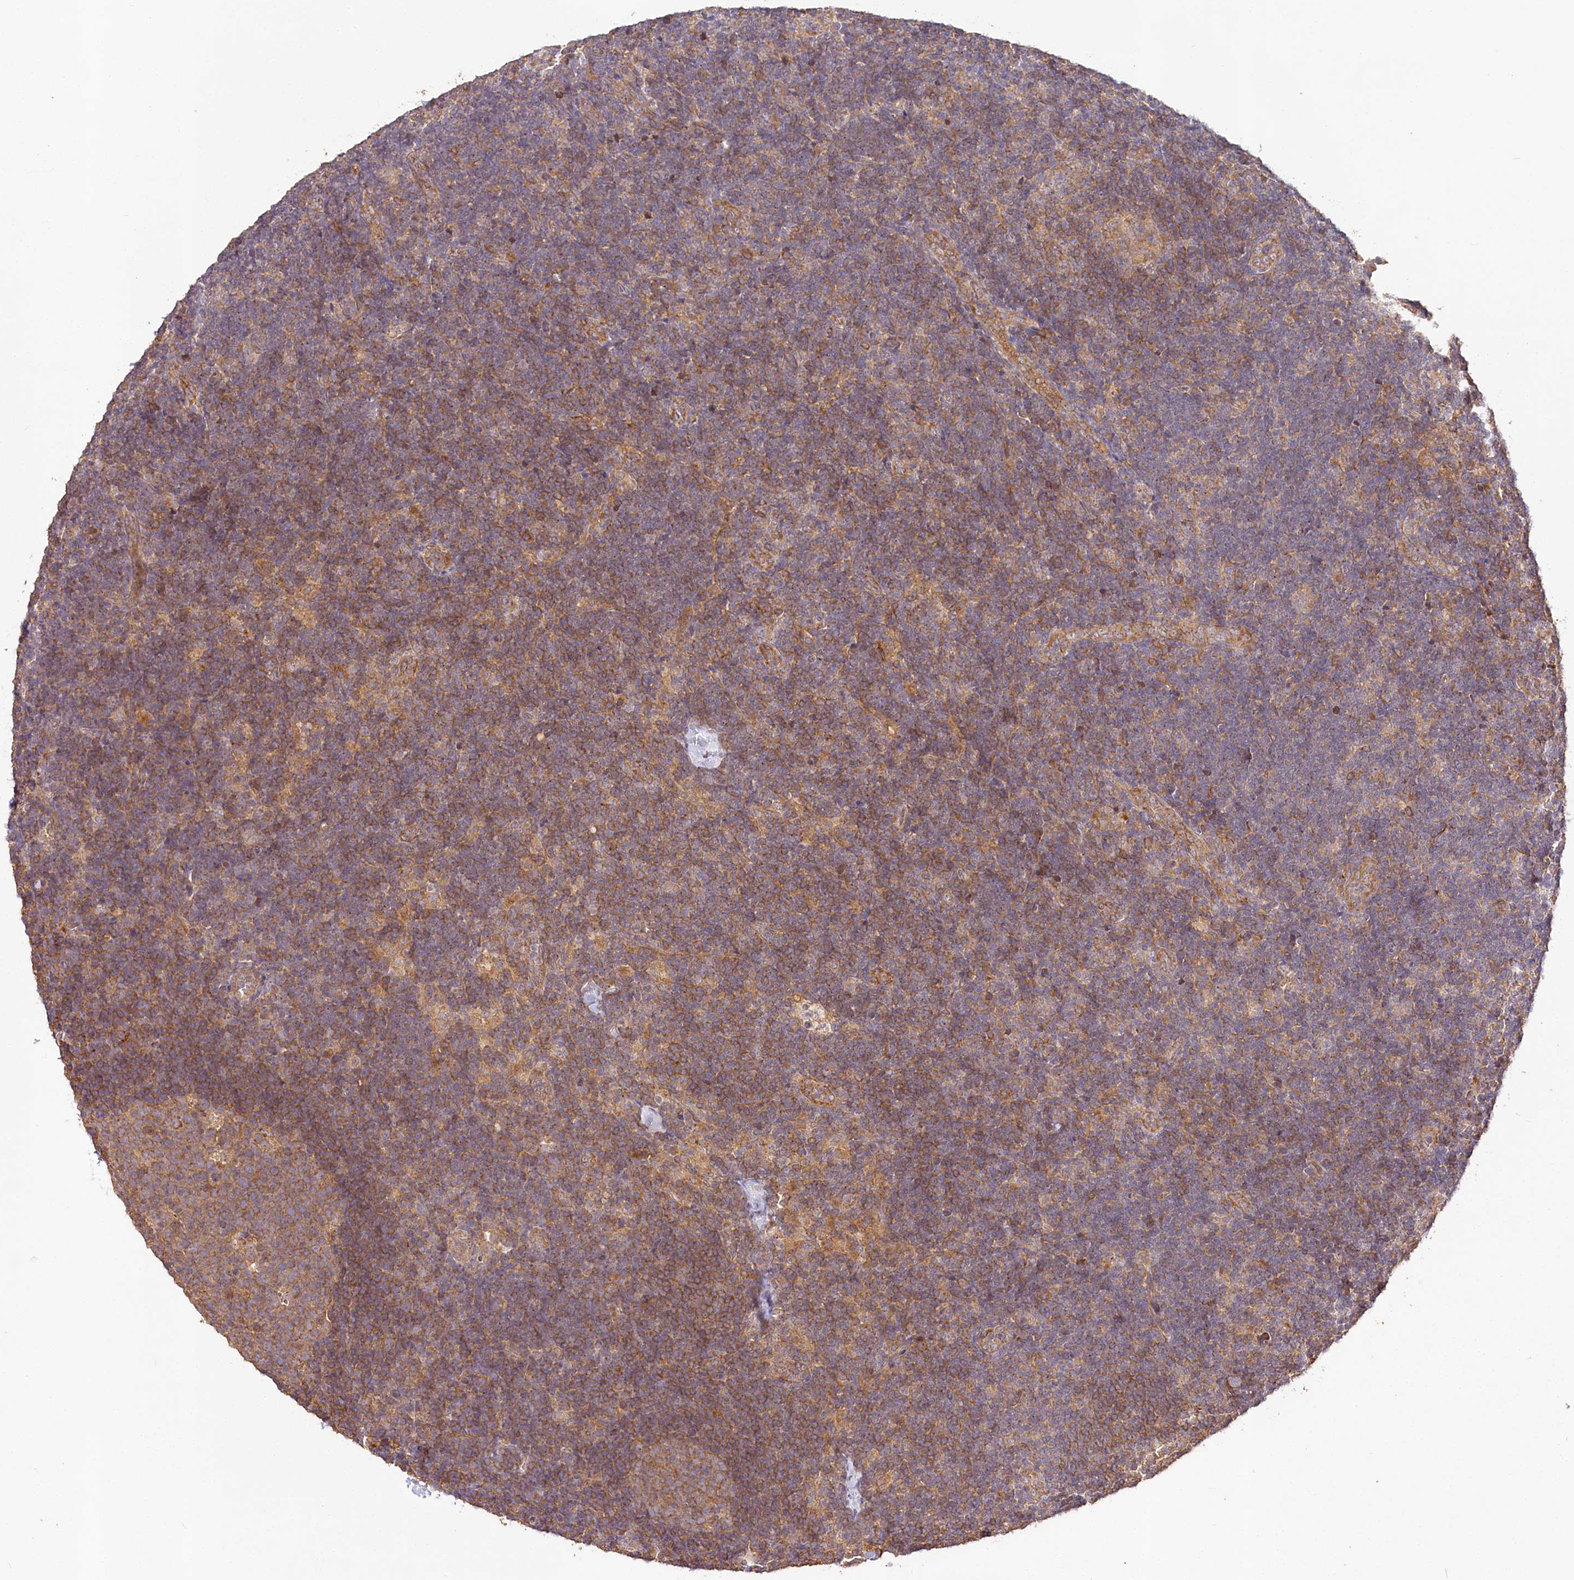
{"staining": {"intensity": "moderate", "quantity": ">75%", "location": "cytoplasmic/membranous"}, "tissue": "lymph node", "cell_type": "Germinal center cells", "image_type": "normal", "snomed": [{"axis": "morphology", "description": "Normal tissue, NOS"}, {"axis": "topography", "description": "Lymph node"}], "caption": "Immunohistochemical staining of benign human lymph node demonstrates medium levels of moderate cytoplasmic/membranous staining in about >75% of germinal center cells. The staining was performed using DAB, with brown indicating positive protein expression. Nuclei are stained blue with hematoxylin.", "gene": "DMXL1", "patient": {"sex": "female", "age": 22}}